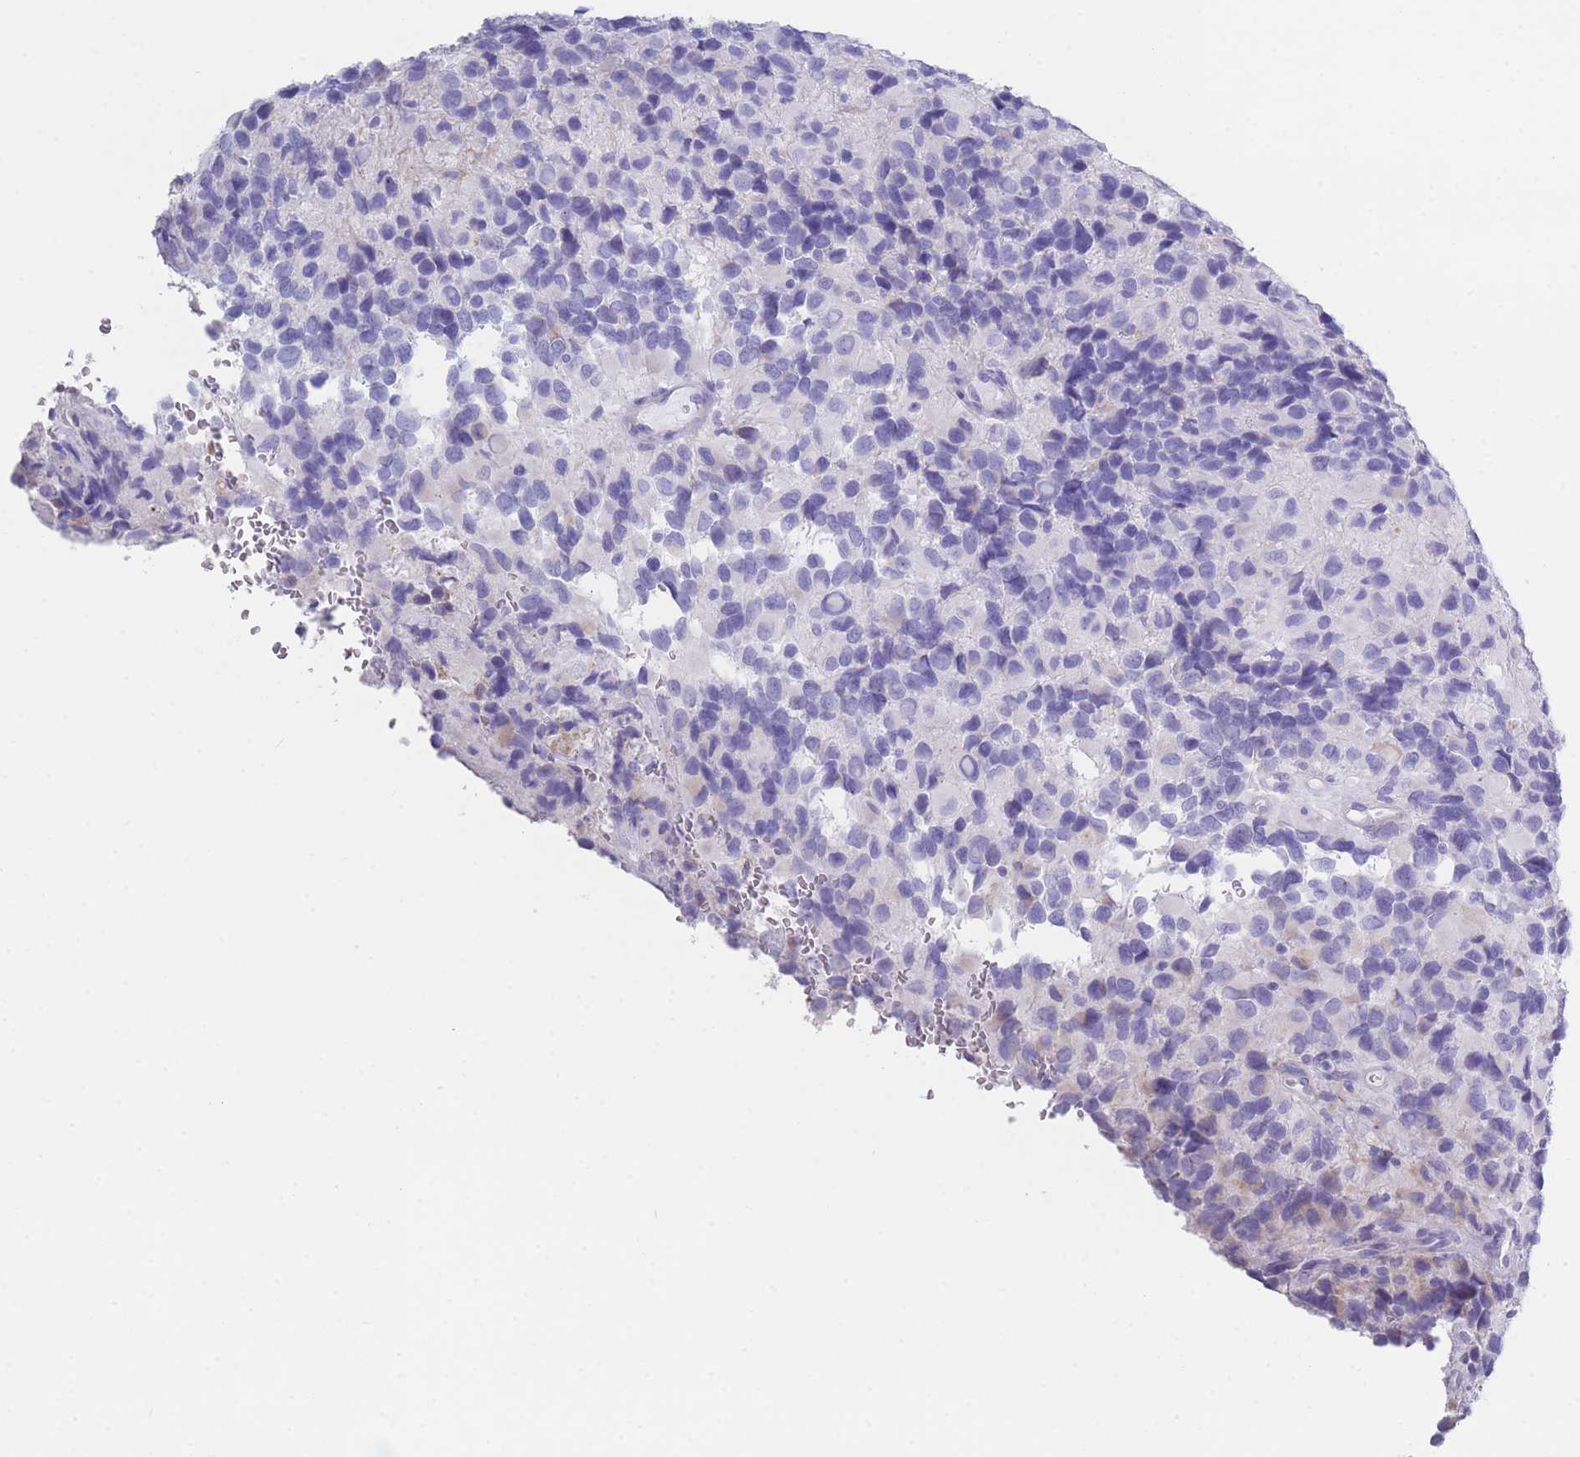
{"staining": {"intensity": "negative", "quantity": "none", "location": "none"}, "tissue": "glioma", "cell_type": "Tumor cells", "image_type": "cancer", "snomed": [{"axis": "morphology", "description": "Glioma, malignant, High grade"}, {"axis": "topography", "description": "Brain"}], "caption": "Tumor cells are negative for brown protein staining in malignant glioma (high-grade). Brightfield microscopy of immunohistochemistry stained with DAB (brown) and hematoxylin (blue), captured at high magnification.", "gene": "XKR8", "patient": {"sex": "male", "age": 77}}